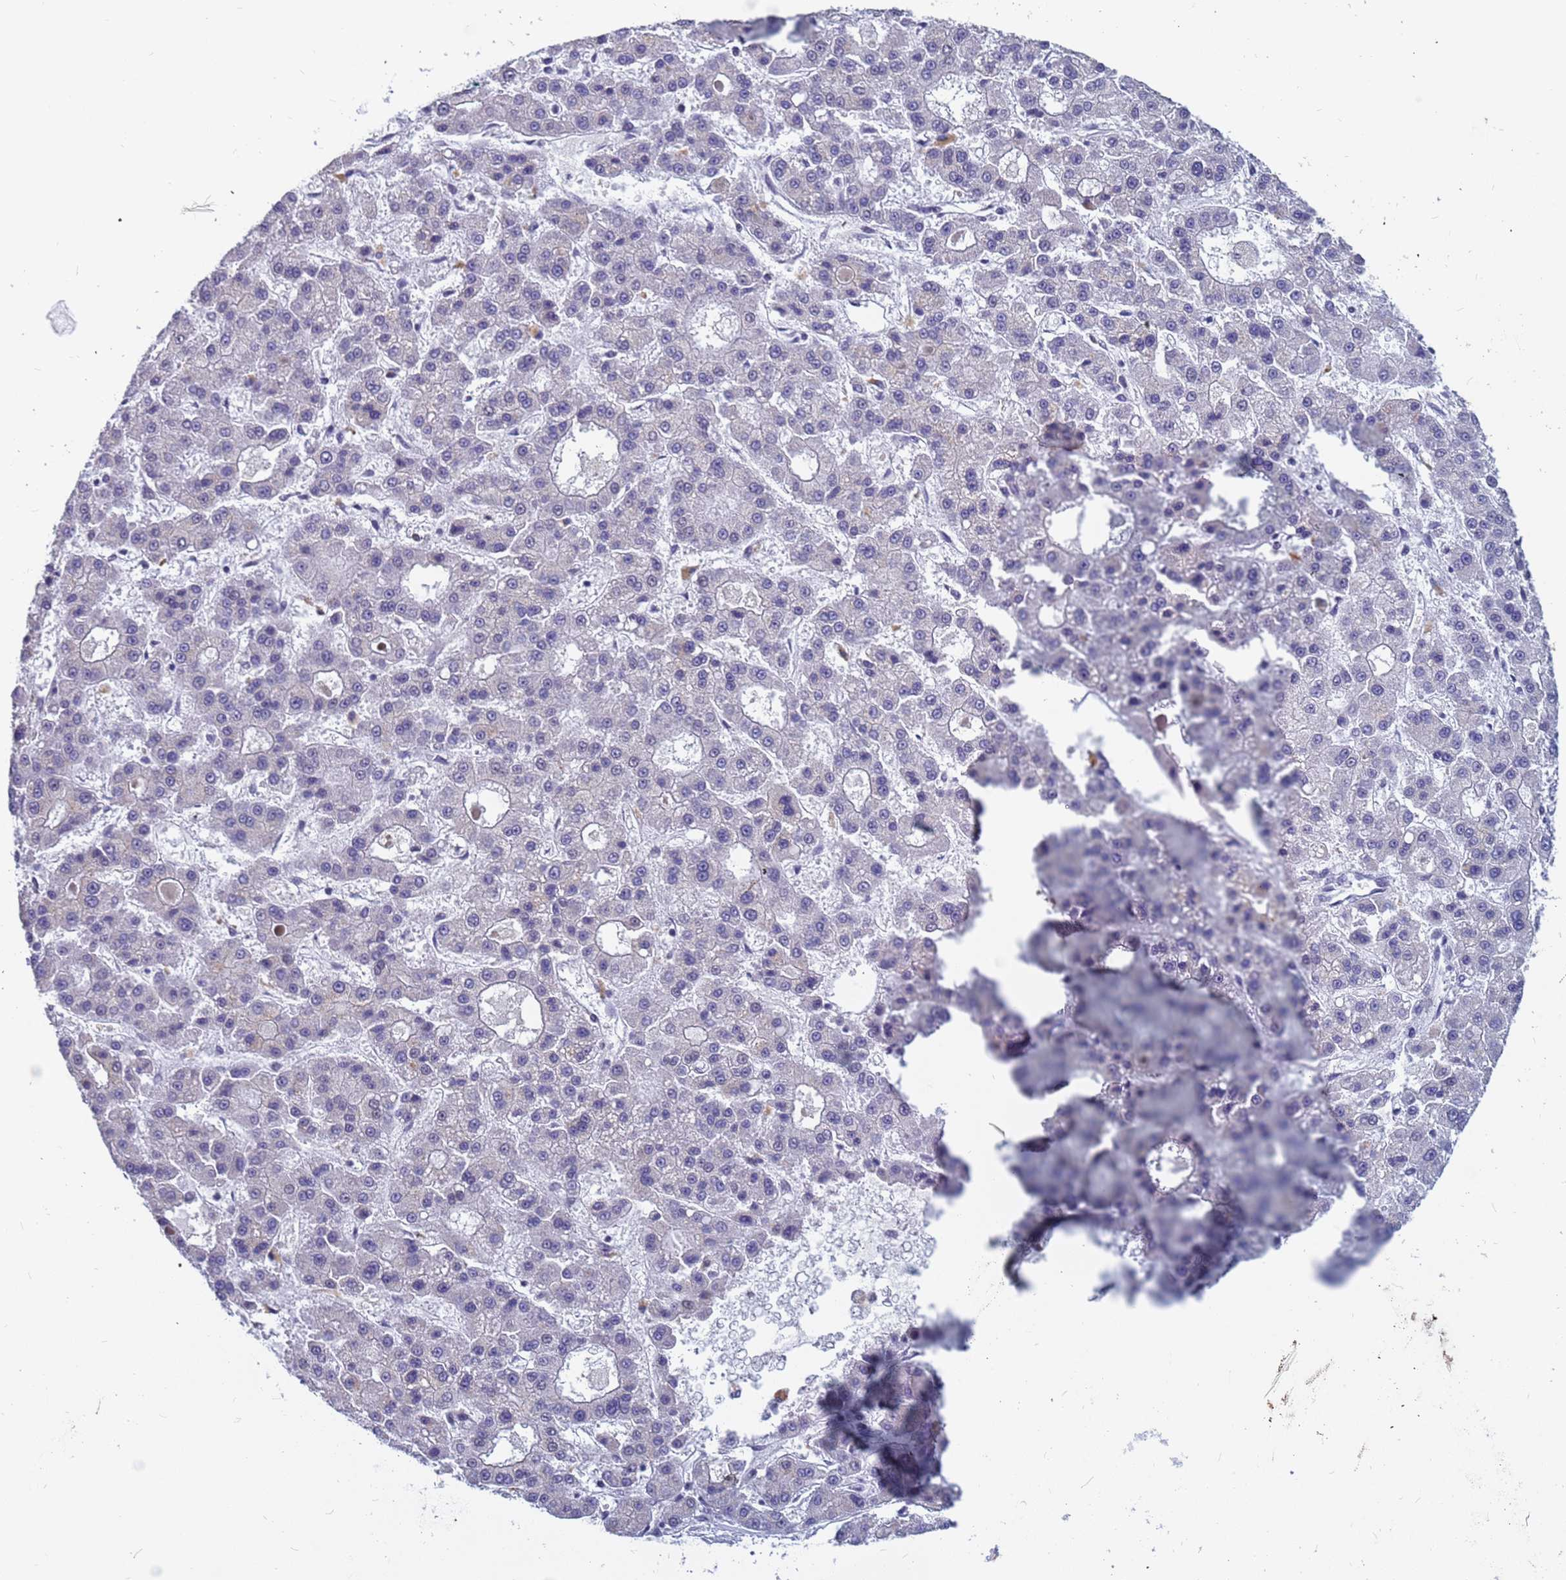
{"staining": {"intensity": "negative", "quantity": "none", "location": "none"}, "tissue": "liver cancer", "cell_type": "Tumor cells", "image_type": "cancer", "snomed": [{"axis": "morphology", "description": "Carcinoma, Hepatocellular, NOS"}, {"axis": "topography", "description": "Liver"}], "caption": "Tumor cells show no significant protein positivity in hepatocellular carcinoma (liver). (Stains: DAB (3,3'-diaminobenzidine) IHC with hematoxylin counter stain, Microscopy: brightfield microscopy at high magnification).", "gene": "CXorf65", "patient": {"sex": "male", "age": 70}}